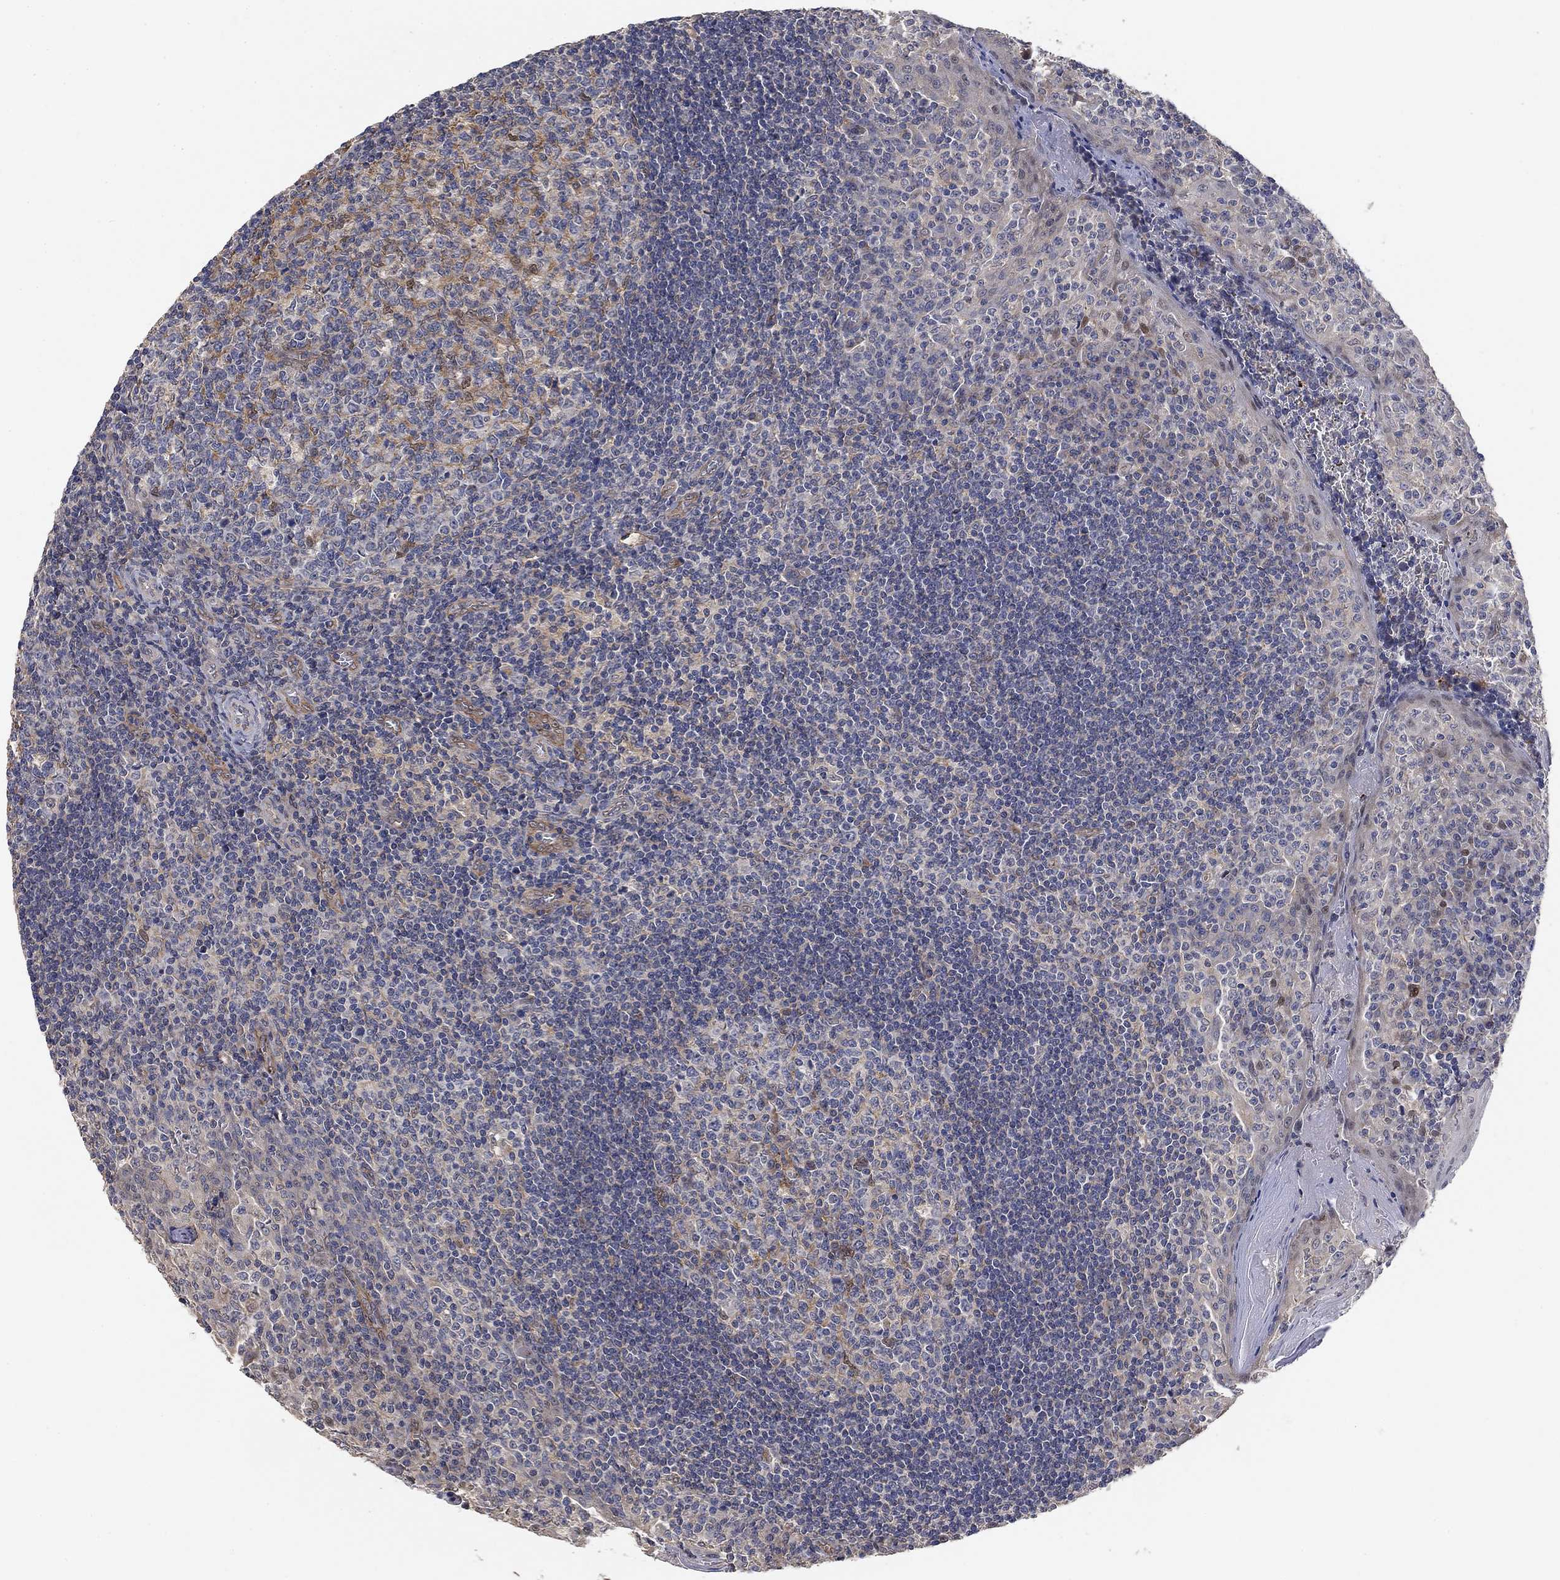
{"staining": {"intensity": "weak", "quantity": "<25%", "location": "cytoplasmic/membranous,nuclear"}, "tissue": "tonsil", "cell_type": "Germinal center cells", "image_type": "normal", "snomed": [{"axis": "morphology", "description": "Normal tissue, NOS"}, {"axis": "topography", "description": "Tonsil"}], "caption": "This is an IHC photomicrograph of normal human tonsil. There is no positivity in germinal center cells.", "gene": "MCUR1", "patient": {"sex": "female", "age": 13}}